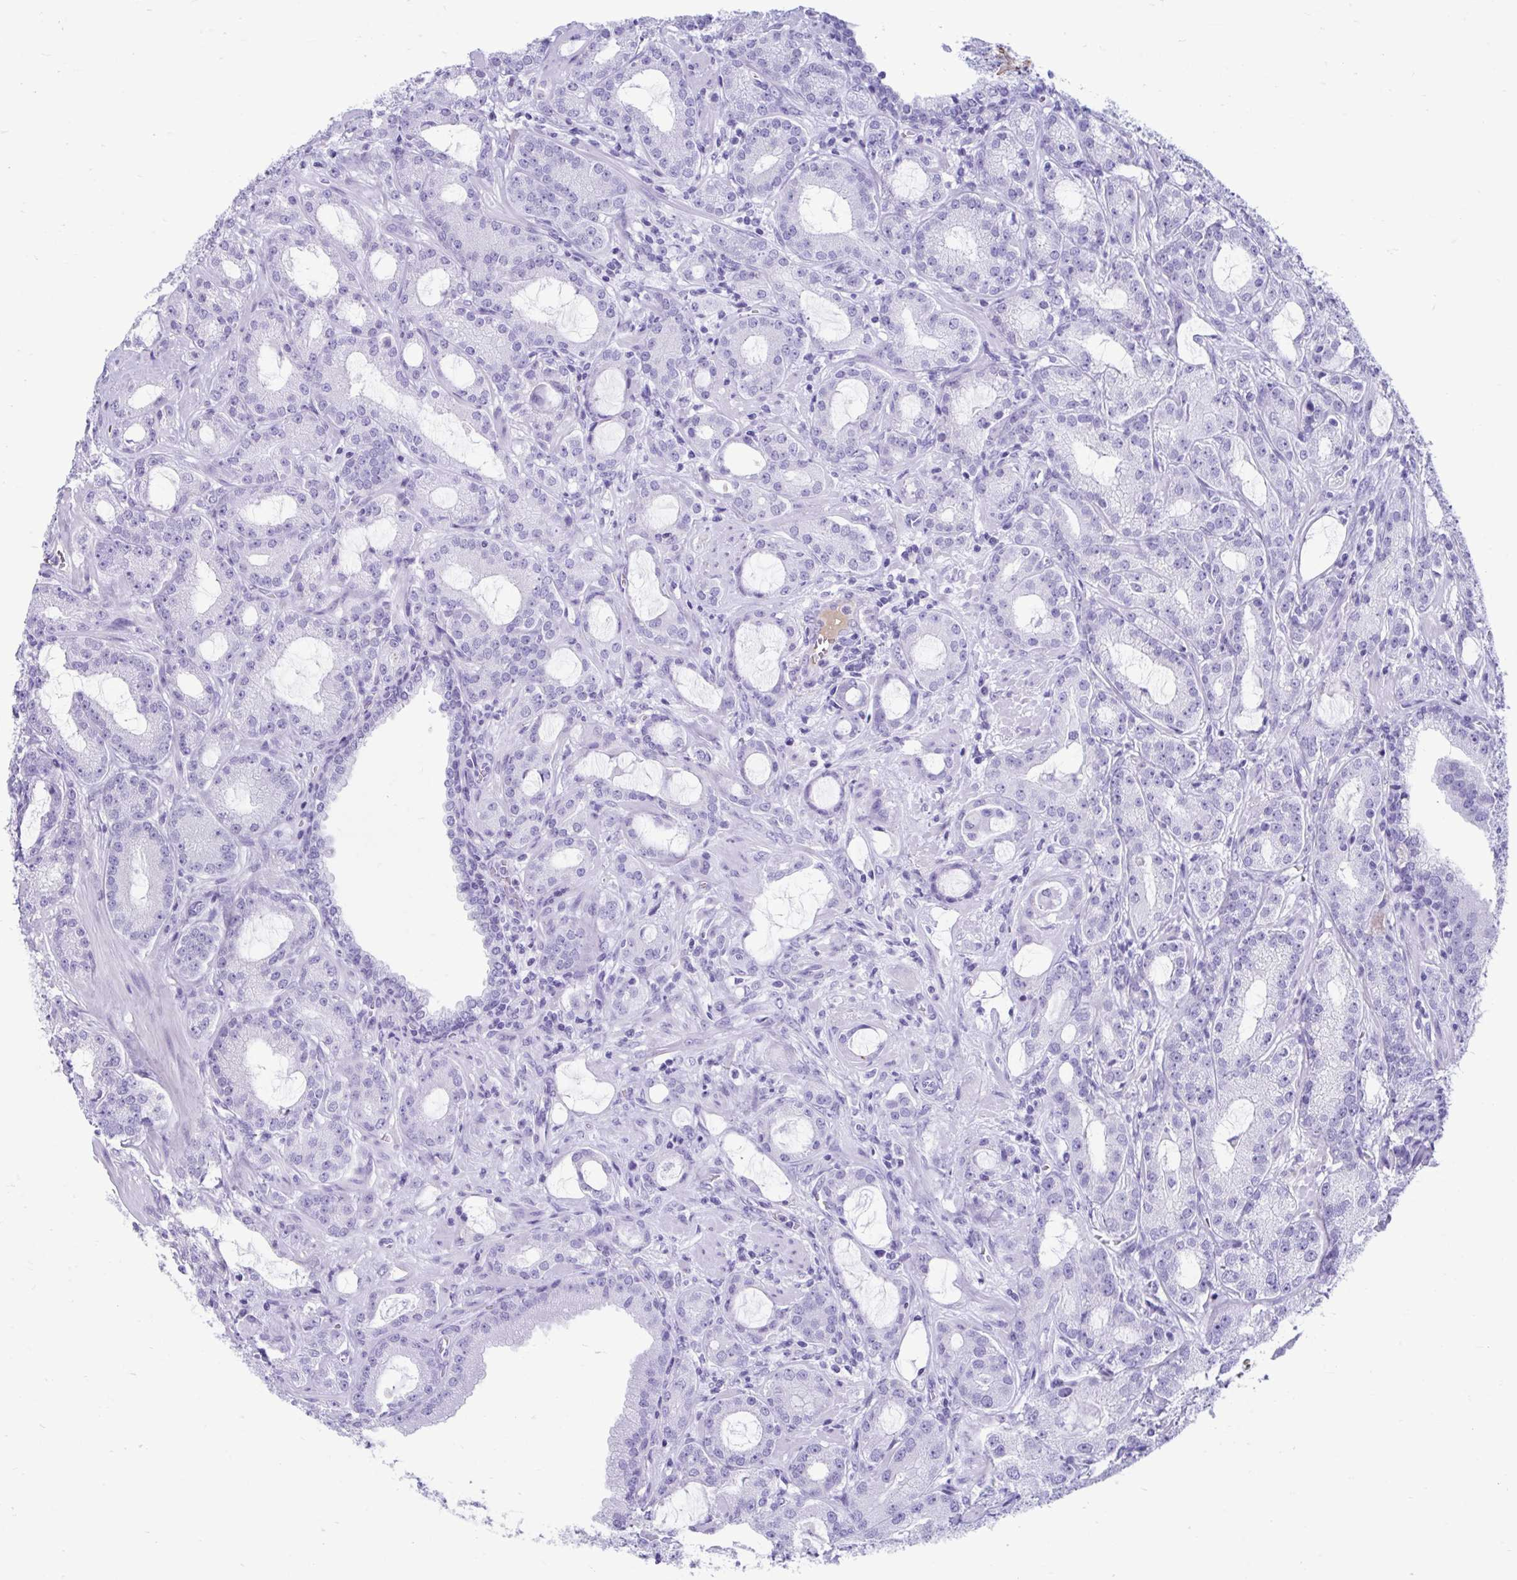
{"staining": {"intensity": "negative", "quantity": "none", "location": "none"}, "tissue": "prostate cancer", "cell_type": "Tumor cells", "image_type": "cancer", "snomed": [{"axis": "morphology", "description": "Adenocarcinoma, High grade"}, {"axis": "topography", "description": "Prostate"}], "caption": "A high-resolution micrograph shows immunohistochemistry (IHC) staining of prostate adenocarcinoma (high-grade), which shows no significant positivity in tumor cells. (Brightfield microscopy of DAB (3,3'-diaminobenzidine) IHC at high magnification).", "gene": "SMIM9", "patient": {"sex": "male", "age": 65}}